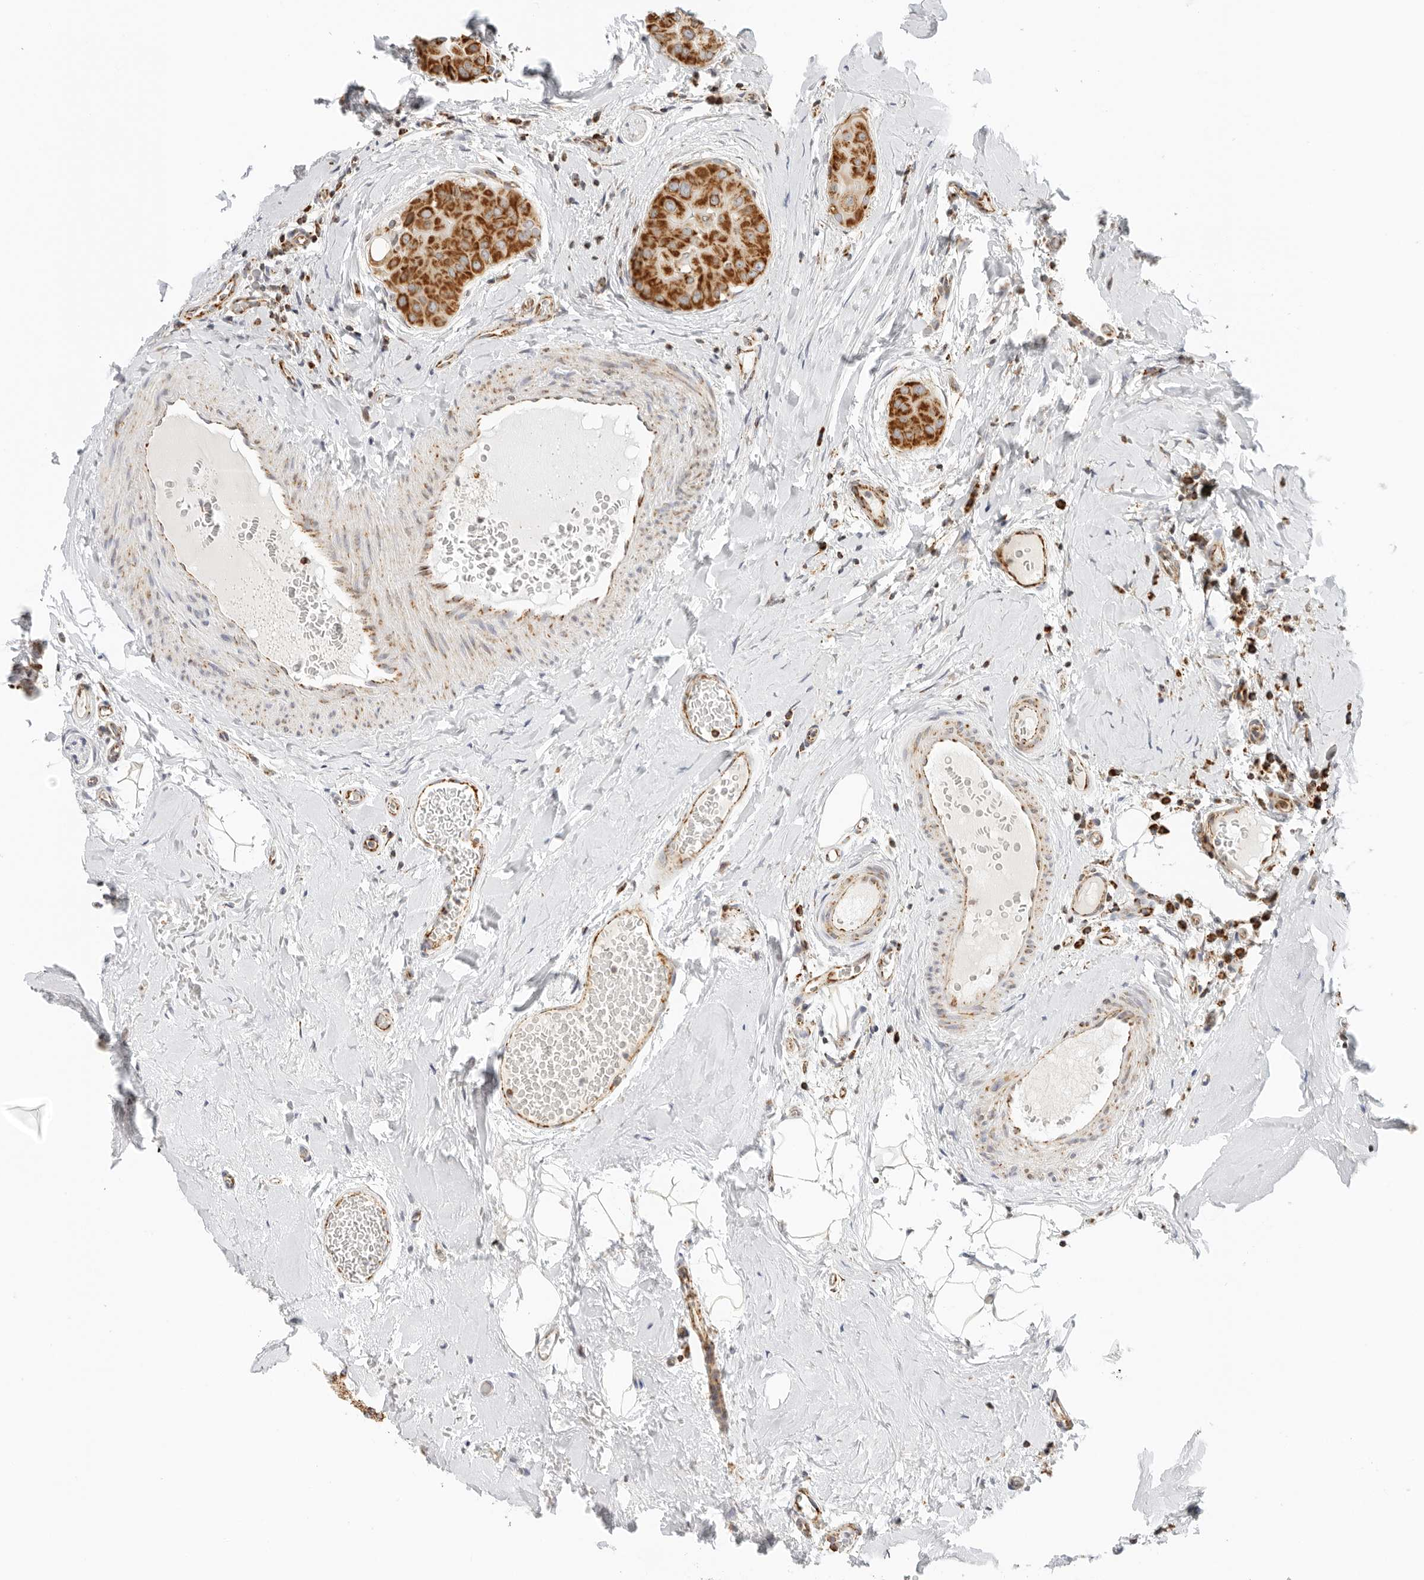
{"staining": {"intensity": "strong", "quantity": ">75%", "location": "cytoplasmic/membranous"}, "tissue": "thyroid cancer", "cell_type": "Tumor cells", "image_type": "cancer", "snomed": [{"axis": "morphology", "description": "Papillary adenocarcinoma, NOS"}, {"axis": "topography", "description": "Thyroid gland"}], "caption": "Protein staining demonstrates strong cytoplasmic/membranous staining in approximately >75% of tumor cells in thyroid papillary adenocarcinoma. The staining is performed using DAB (3,3'-diaminobenzidine) brown chromogen to label protein expression. The nuclei are counter-stained blue using hematoxylin.", "gene": "RC3H1", "patient": {"sex": "male", "age": 33}}